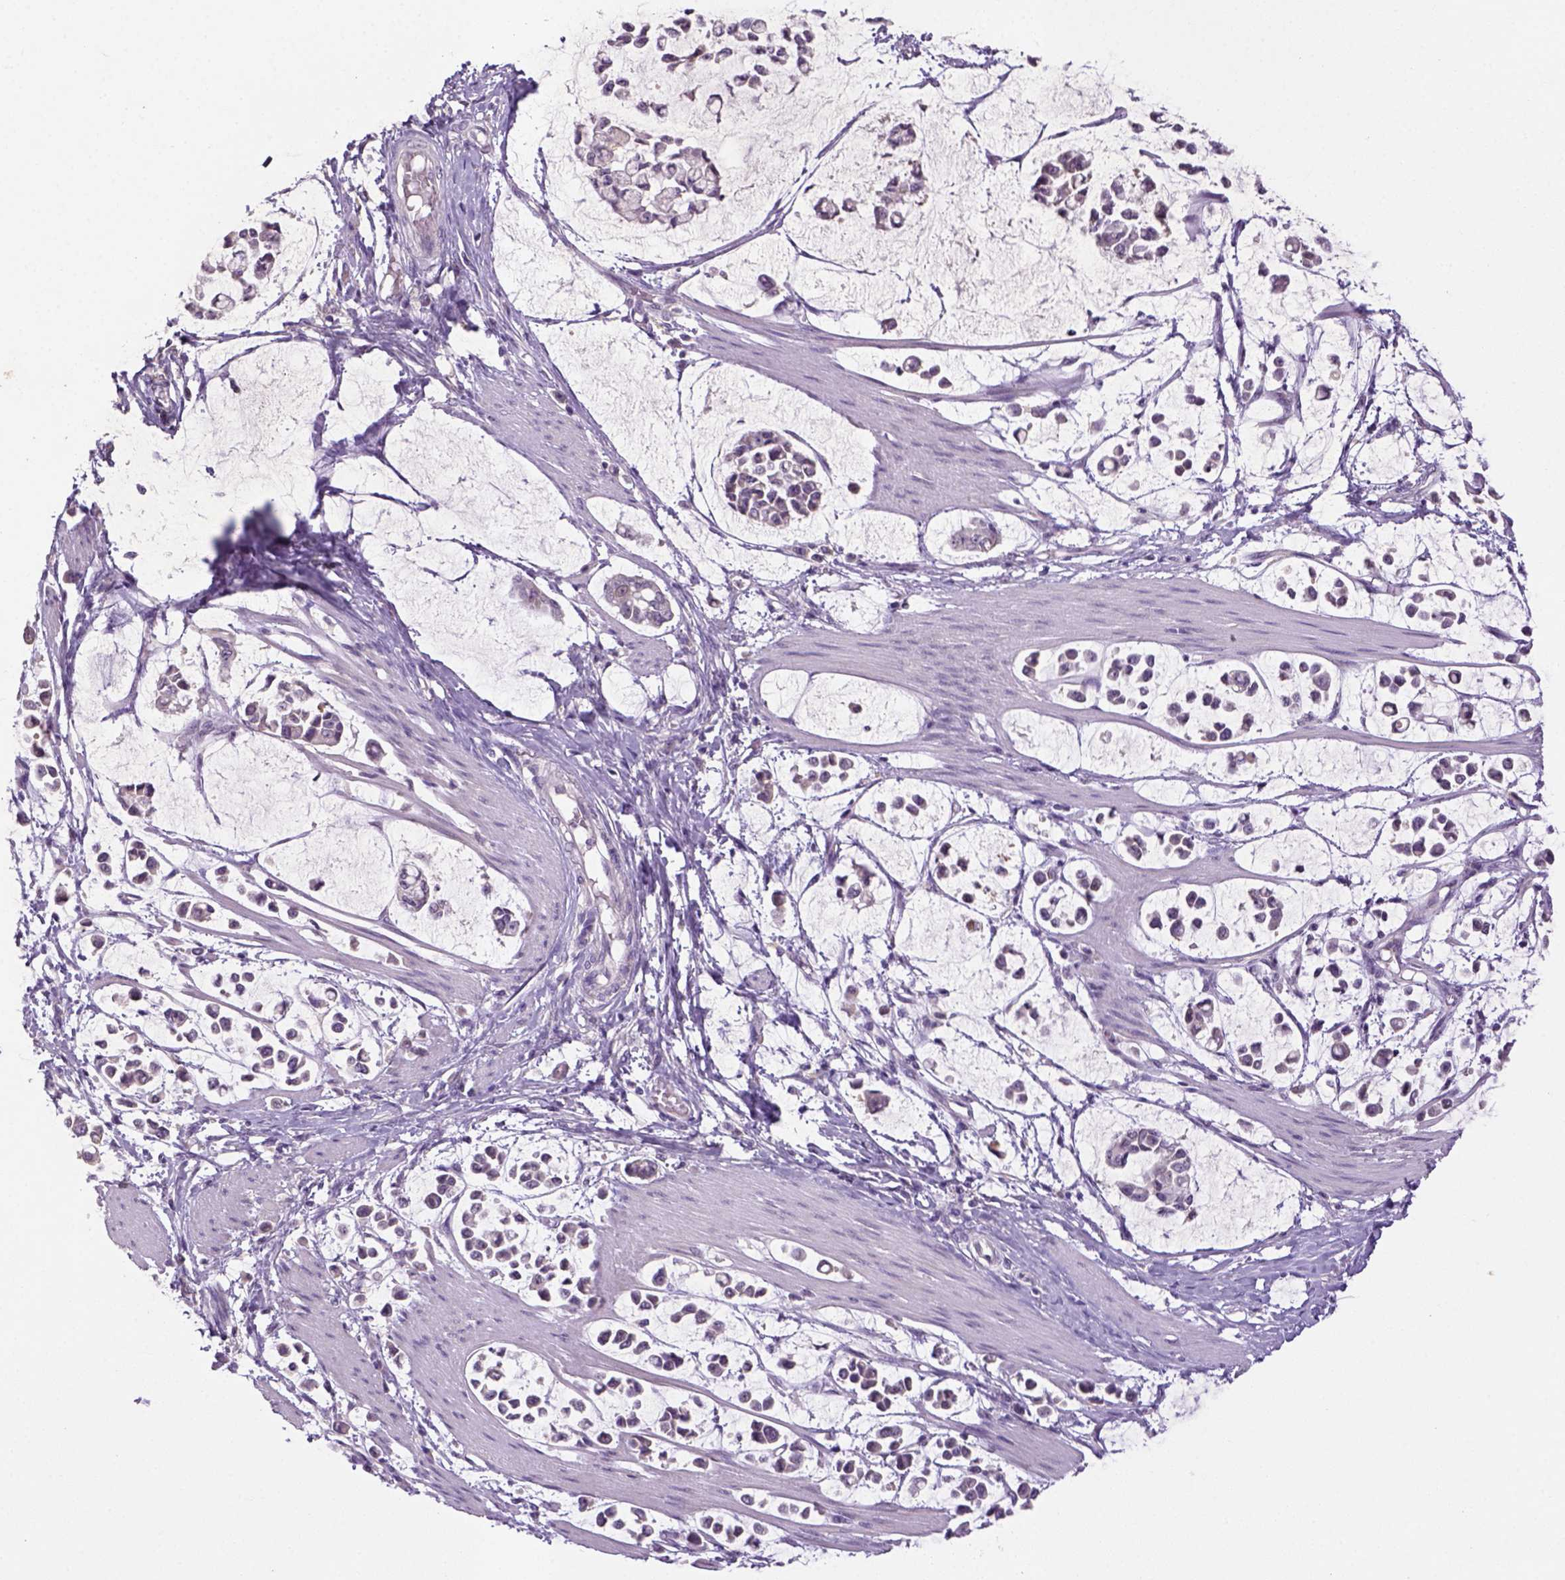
{"staining": {"intensity": "negative", "quantity": "none", "location": "none"}, "tissue": "stomach cancer", "cell_type": "Tumor cells", "image_type": "cancer", "snomed": [{"axis": "morphology", "description": "Adenocarcinoma, NOS"}, {"axis": "topography", "description": "Stomach"}], "caption": "Immunohistochemistry (IHC) image of stomach cancer (adenocarcinoma) stained for a protein (brown), which demonstrates no positivity in tumor cells.", "gene": "NLGN2", "patient": {"sex": "male", "age": 82}}